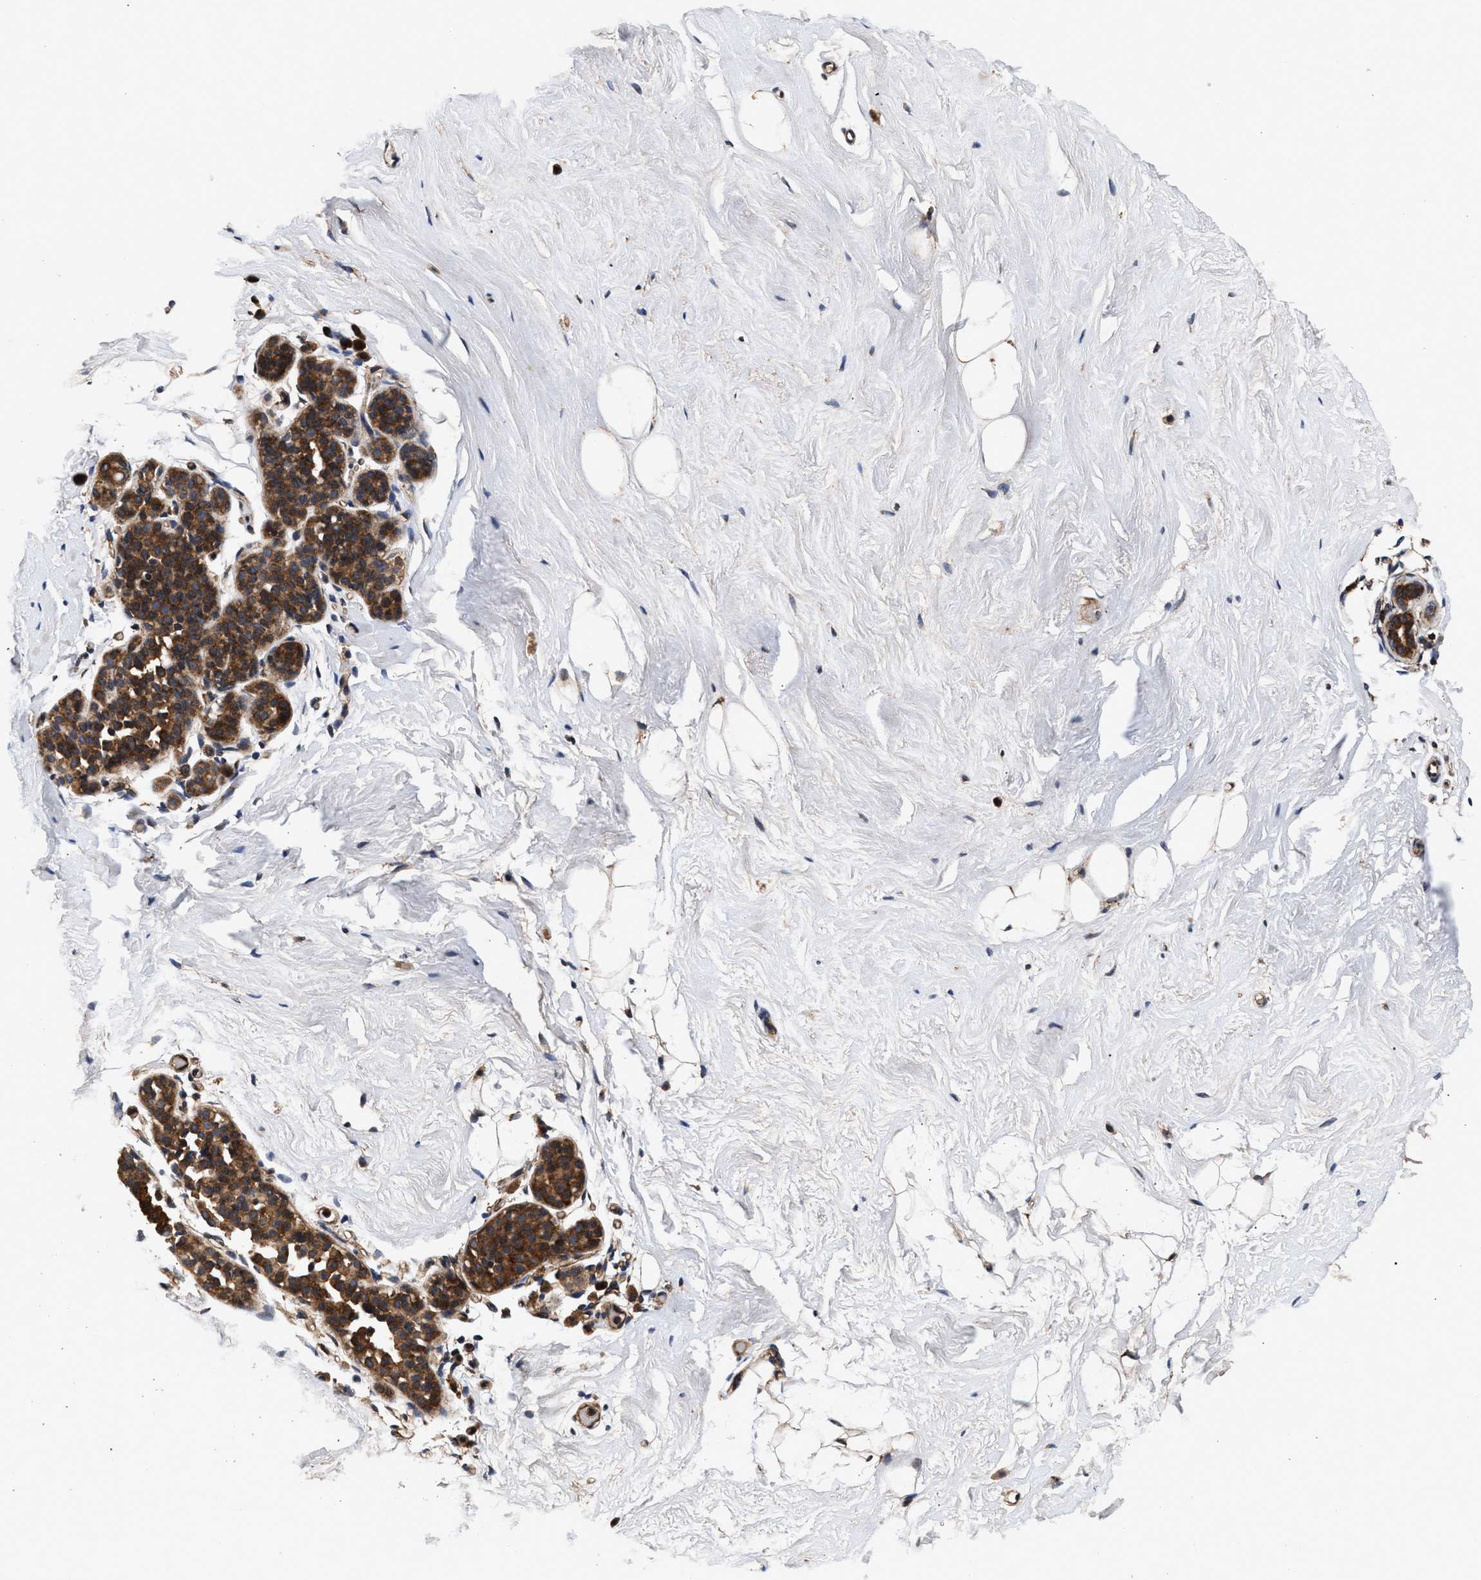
{"staining": {"intensity": "negative", "quantity": "none", "location": "none"}, "tissue": "breast", "cell_type": "Adipocytes", "image_type": "normal", "snomed": [{"axis": "morphology", "description": "Normal tissue, NOS"}, {"axis": "topography", "description": "Breast"}], "caption": "Immunohistochemistry photomicrograph of benign breast stained for a protein (brown), which reveals no positivity in adipocytes. (Brightfield microscopy of DAB immunohistochemistry at high magnification).", "gene": "NFKB2", "patient": {"sex": "female", "age": 75}}